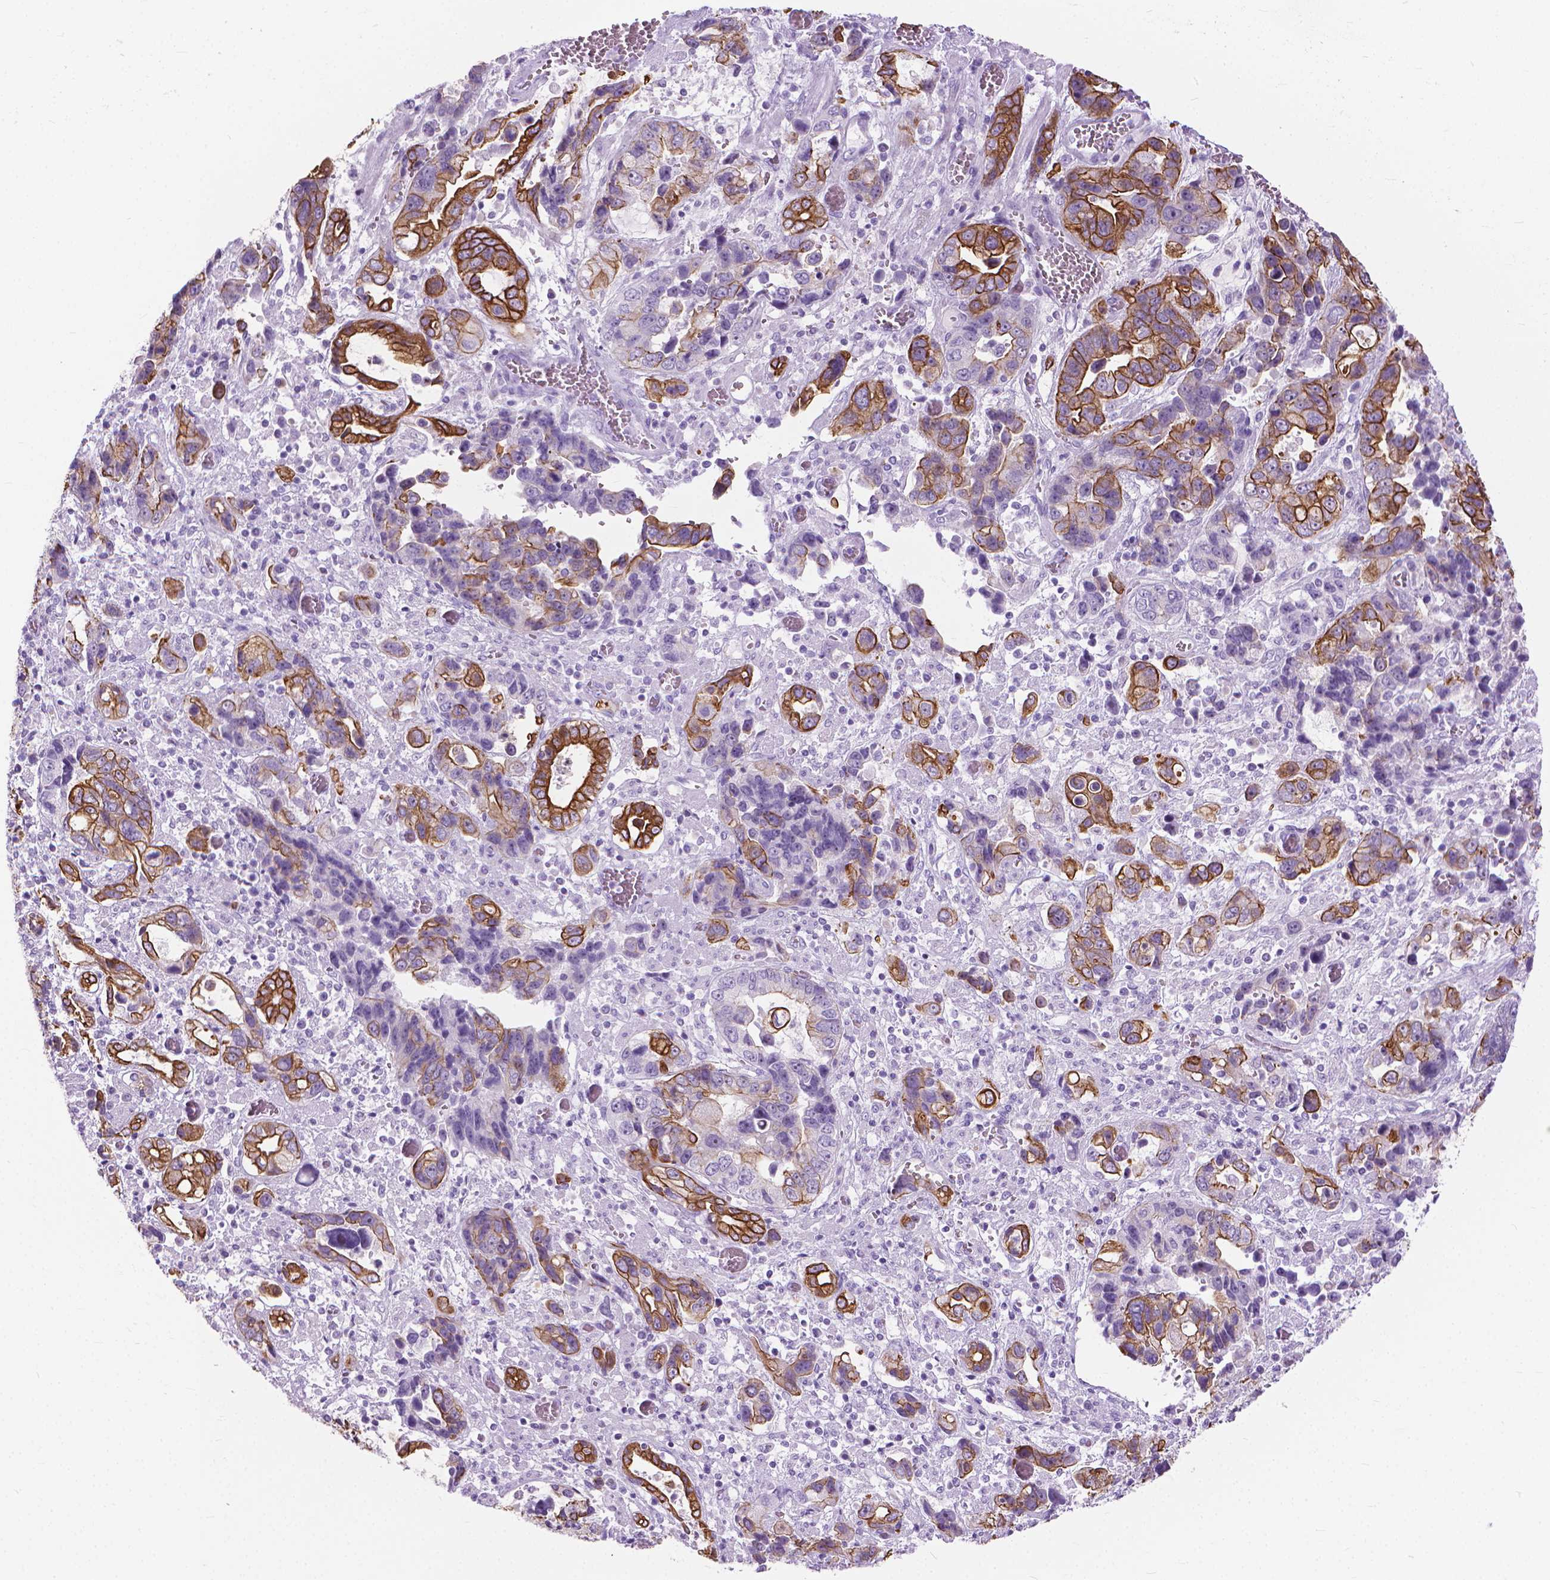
{"staining": {"intensity": "strong", "quantity": ">75%", "location": "cytoplasmic/membranous"}, "tissue": "stomach cancer", "cell_type": "Tumor cells", "image_type": "cancer", "snomed": [{"axis": "morphology", "description": "Adenocarcinoma, NOS"}, {"axis": "topography", "description": "Stomach, upper"}], "caption": "Immunohistochemical staining of stomach adenocarcinoma exhibits high levels of strong cytoplasmic/membranous protein positivity in approximately >75% of tumor cells.", "gene": "HTR2B", "patient": {"sex": "female", "age": 81}}